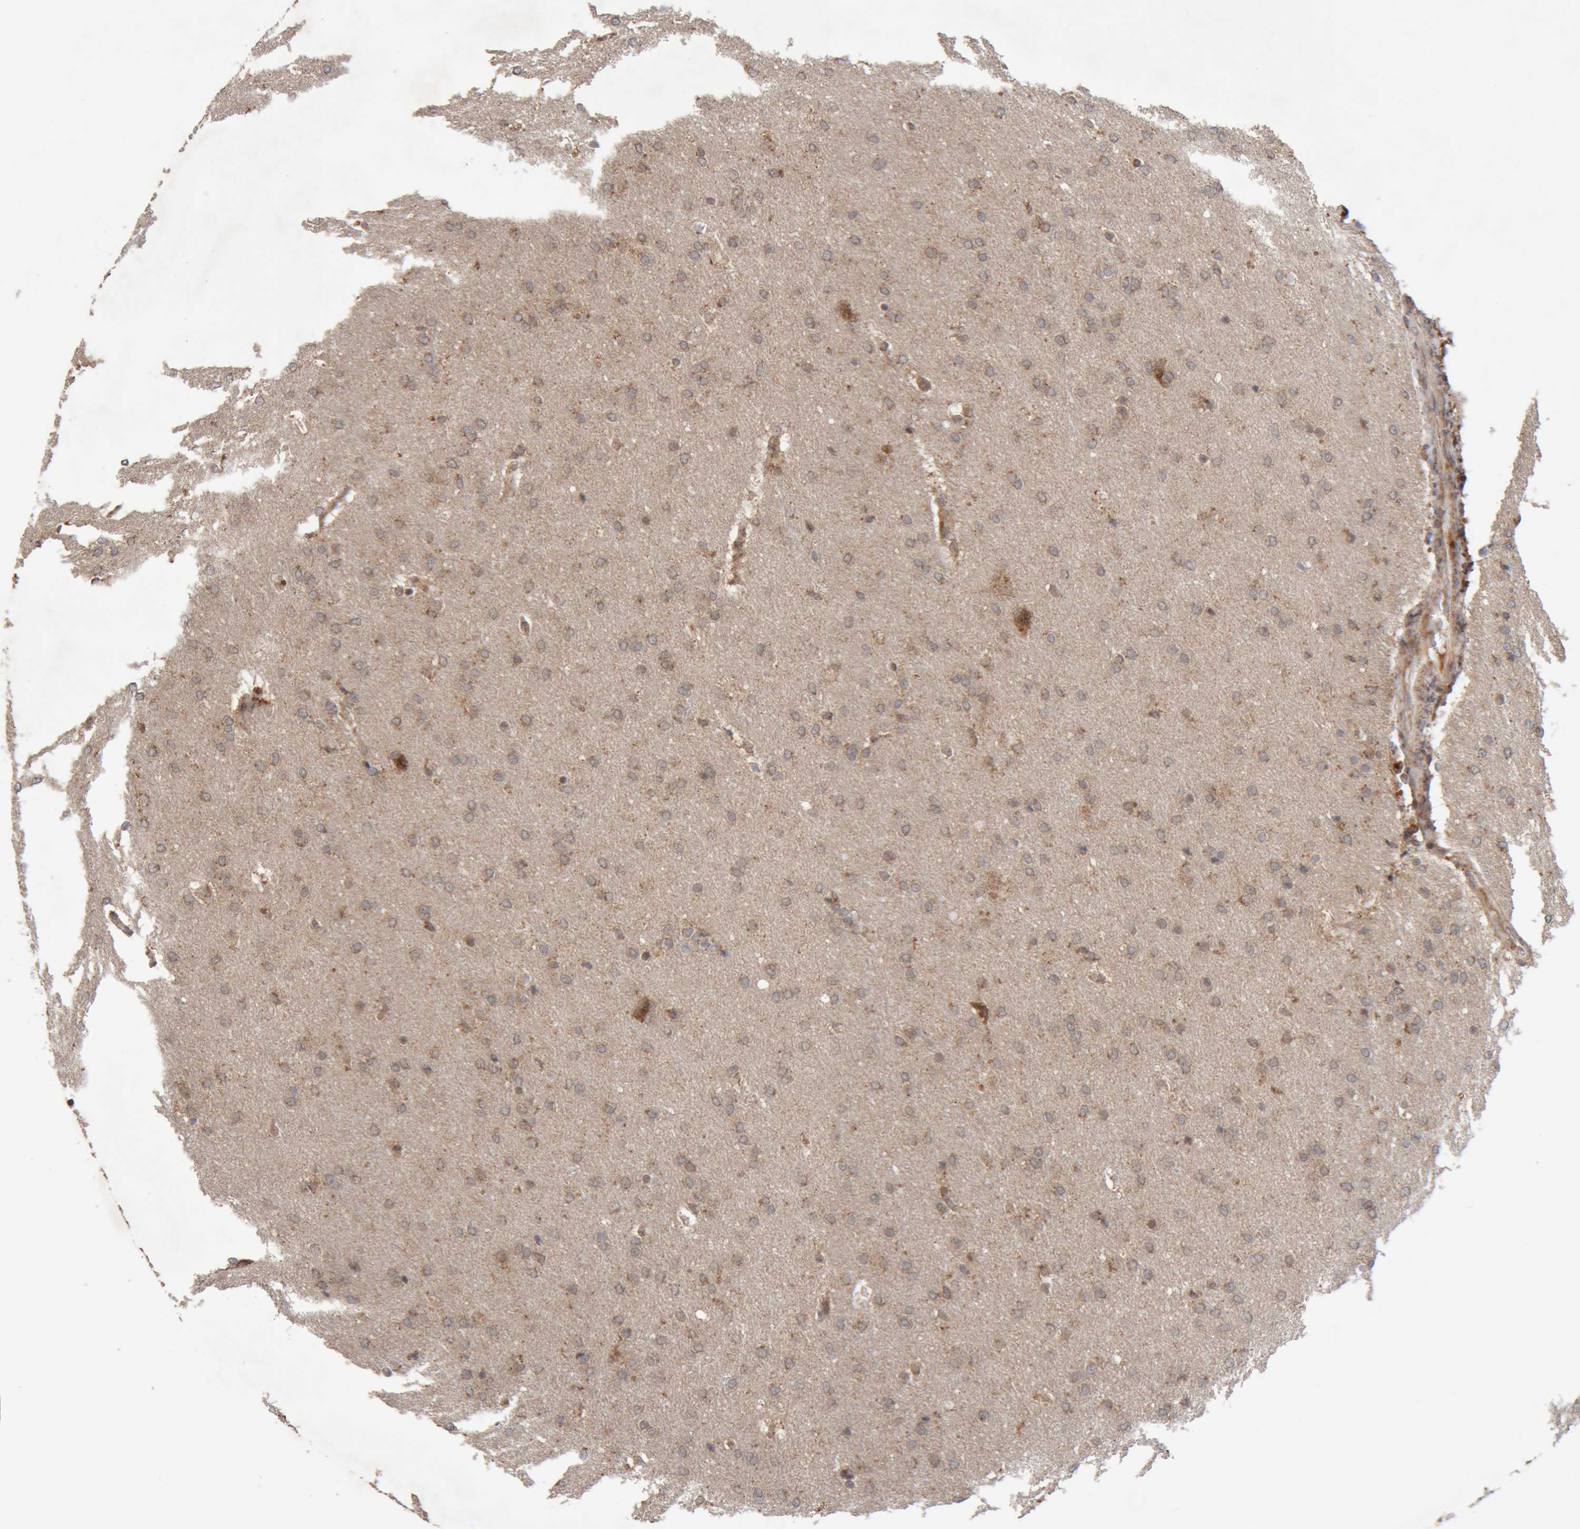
{"staining": {"intensity": "weak", "quantity": ">75%", "location": "cytoplasmic/membranous"}, "tissue": "glioma", "cell_type": "Tumor cells", "image_type": "cancer", "snomed": [{"axis": "morphology", "description": "Glioma, malignant, Low grade"}, {"axis": "topography", "description": "Brain"}], "caption": "DAB (3,3'-diaminobenzidine) immunohistochemical staining of human glioma shows weak cytoplasmic/membranous protein expression in about >75% of tumor cells.", "gene": "KIF21B", "patient": {"sex": "female", "age": 37}}